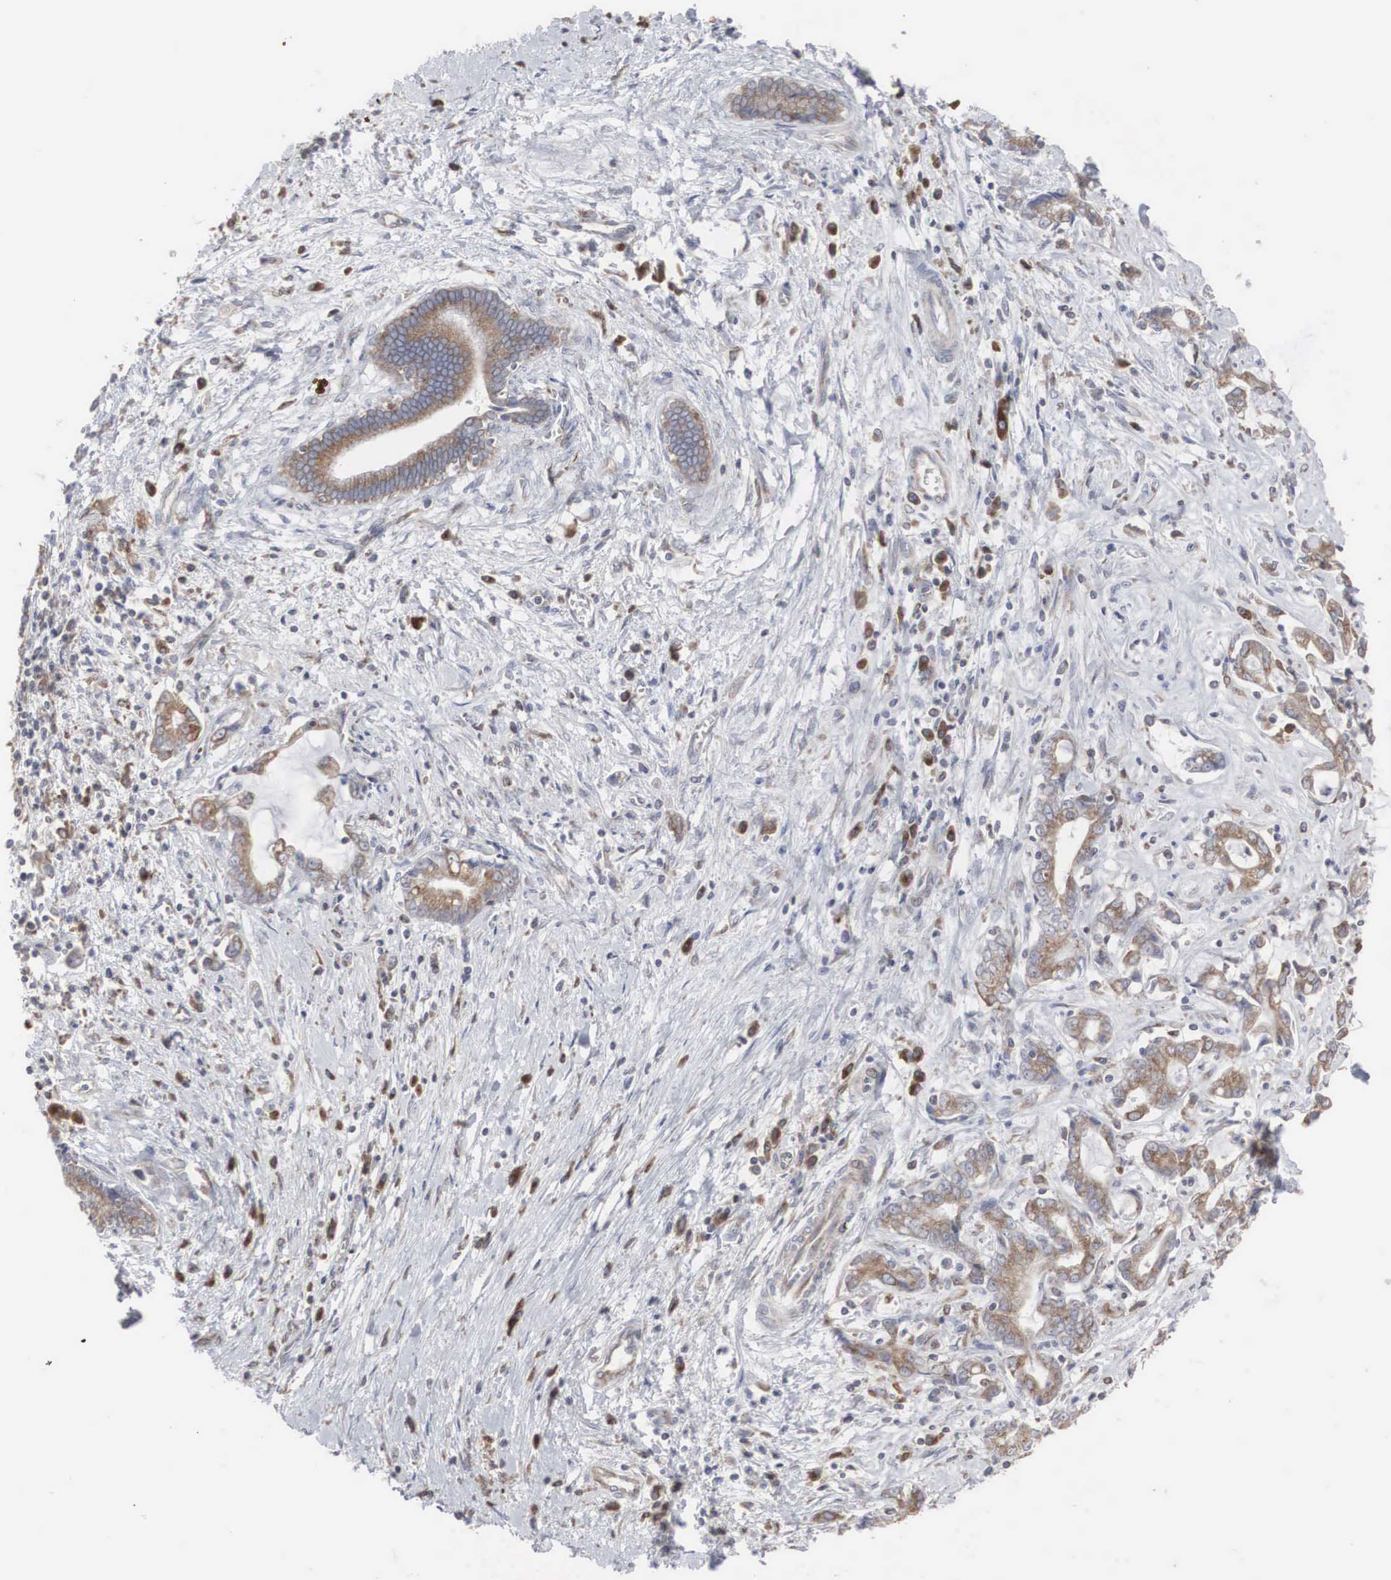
{"staining": {"intensity": "moderate", "quantity": "25%-75%", "location": "cytoplasmic/membranous"}, "tissue": "liver cancer", "cell_type": "Tumor cells", "image_type": "cancer", "snomed": [{"axis": "morphology", "description": "Cholangiocarcinoma"}, {"axis": "topography", "description": "Liver"}], "caption": "DAB (3,3'-diaminobenzidine) immunohistochemical staining of liver cholangiocarcinoma shows moderate cytoplasmic/membranous protein positivity in about 25%-75% of tumor cells. (DAB (3,3'-diaminobenzidine) IHC with brightfield microscopy, high magnification).", "gene": "MIA2", "patient": {"sex": "male", "age": 57}}